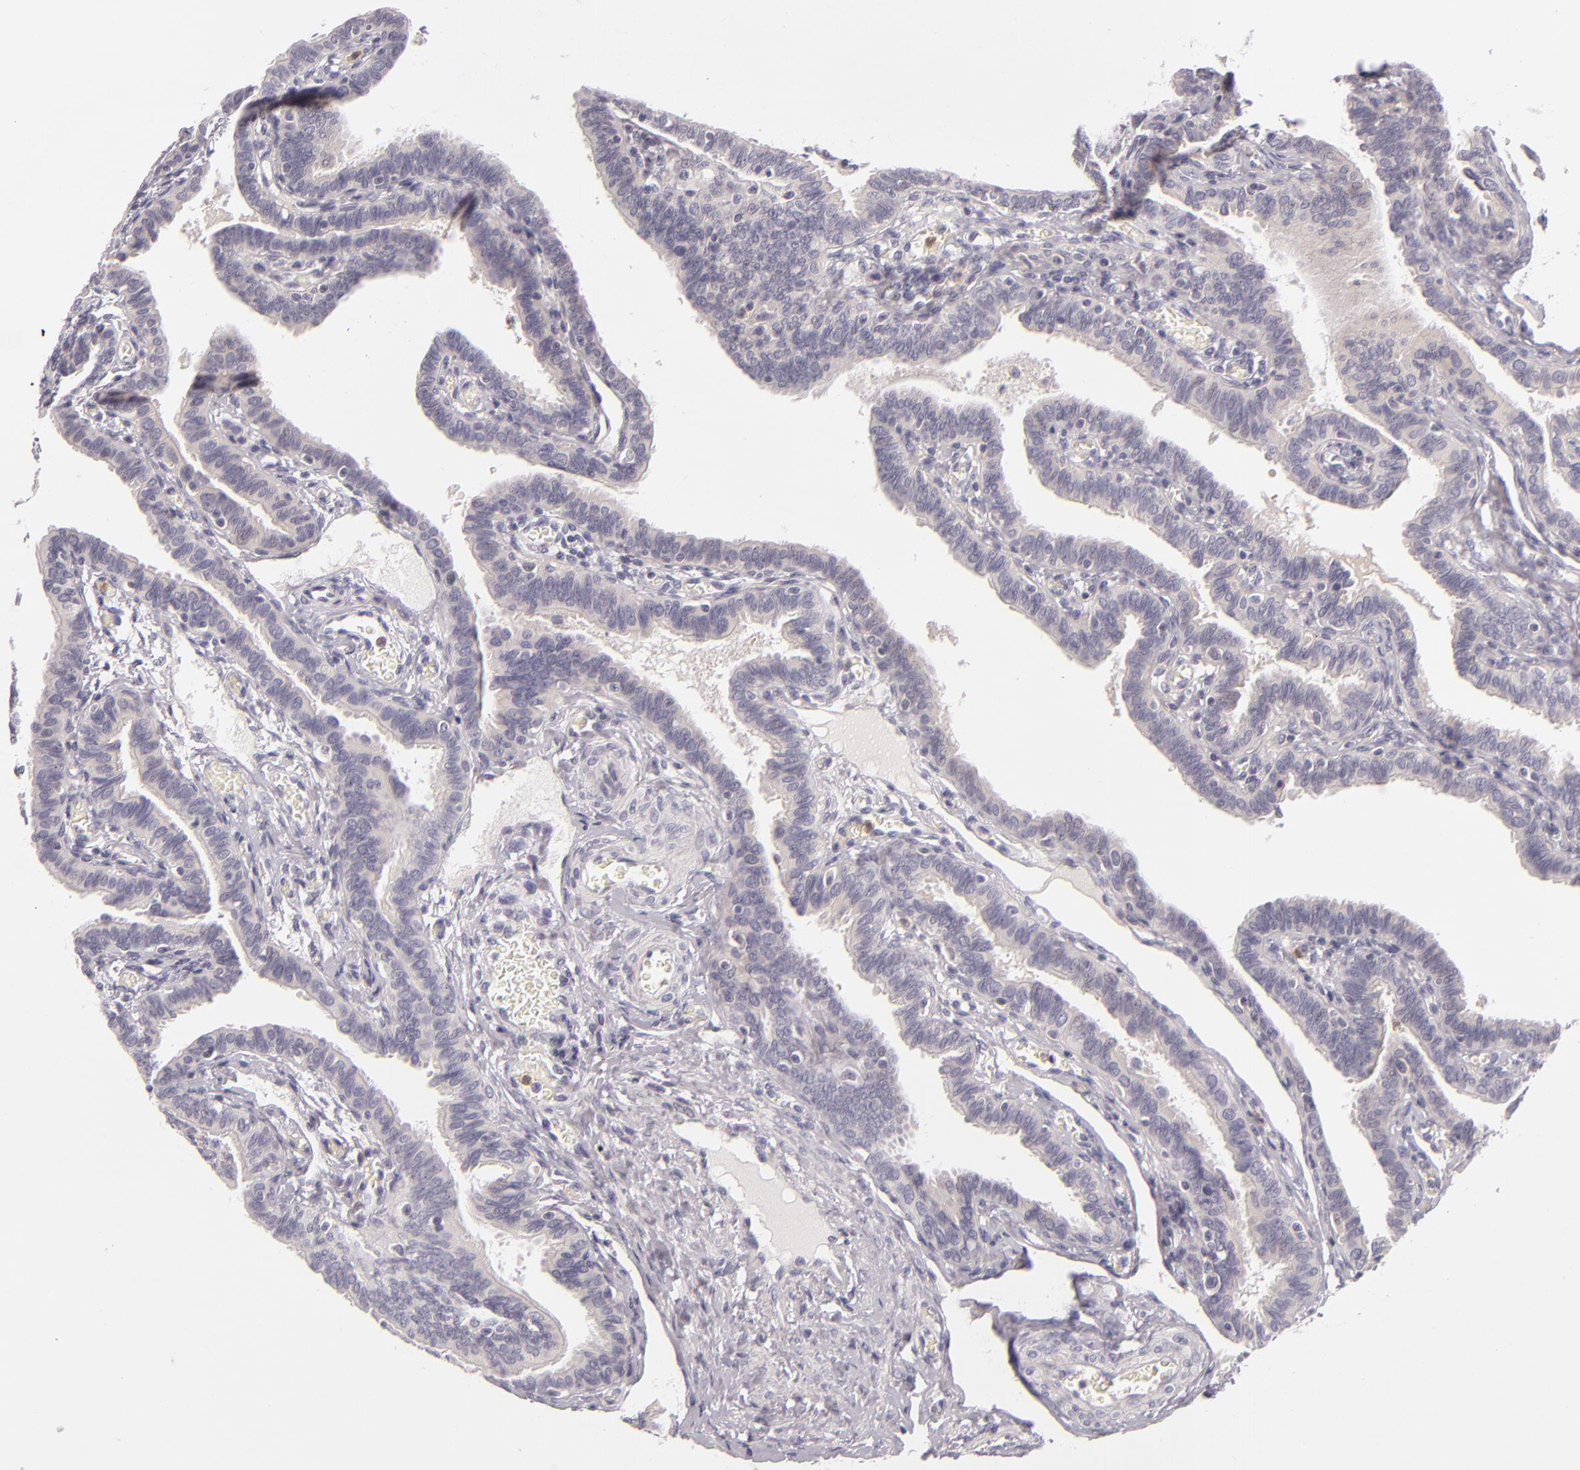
{"staining": {"intensity": "negative", "quantity": "none", "location": "none"}, "tissue": "fallopian tube", "cell_type": "Glandular cells", "image_type": "normal", "snomed": [{"axis": "morphology", "description": "Normal tissue, NOS"}, {"axis": "topography", "description": "Fallopian tube"}], "caption": "The image reveals no staining of glandular cells in unremarkable fallopian tube.", "gene": "FAM181A", "patient": {"sex": "female", "age": 38}}